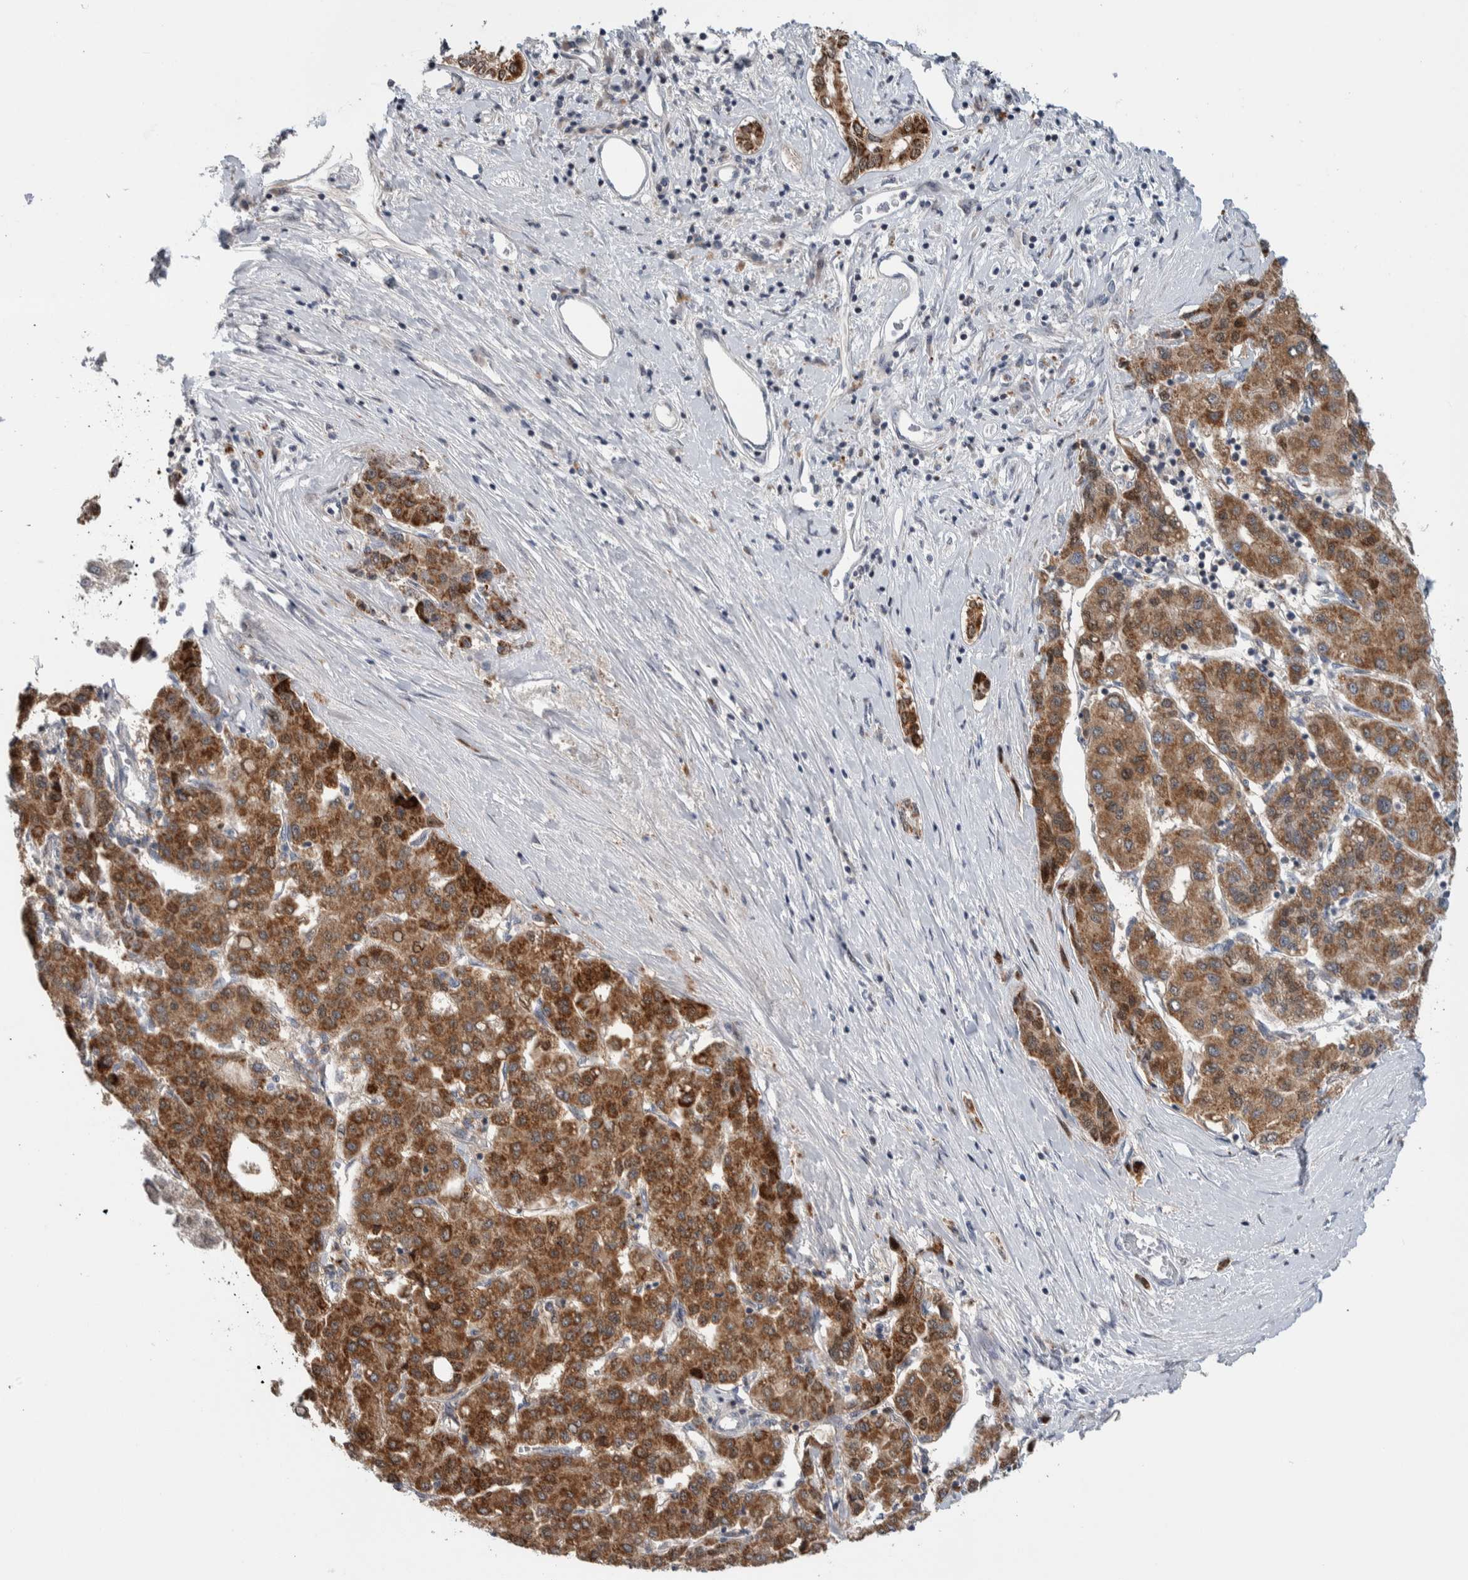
{"staining": {"intensity": "strong", "quantity": ">75%", "location": "cytoplasmic/membranous"}, "tissue": "liver cancer", "cell_type": "Tumor cells", "image_type": "cancer", "snomed": [{"axis": "morphology", "description": "Carcinoma, Hepatocellular, NOS"}, {"axis": "topography", "description": "Liver"}], "caption": "The micrograph shows a brown stain indicating the presence of a protein in the cytoplasmic/membranous of tumor cells in liver cancer (hepatocellular carcinoma). The protein is stained brown, and the nuclei are stained in blue (DAB (3,3'-diaminobenzidine) IHC with brightfield microscopy, high magnification).", "gene": "PRRG4", "patient": {"sex": "male", "age": 65}}